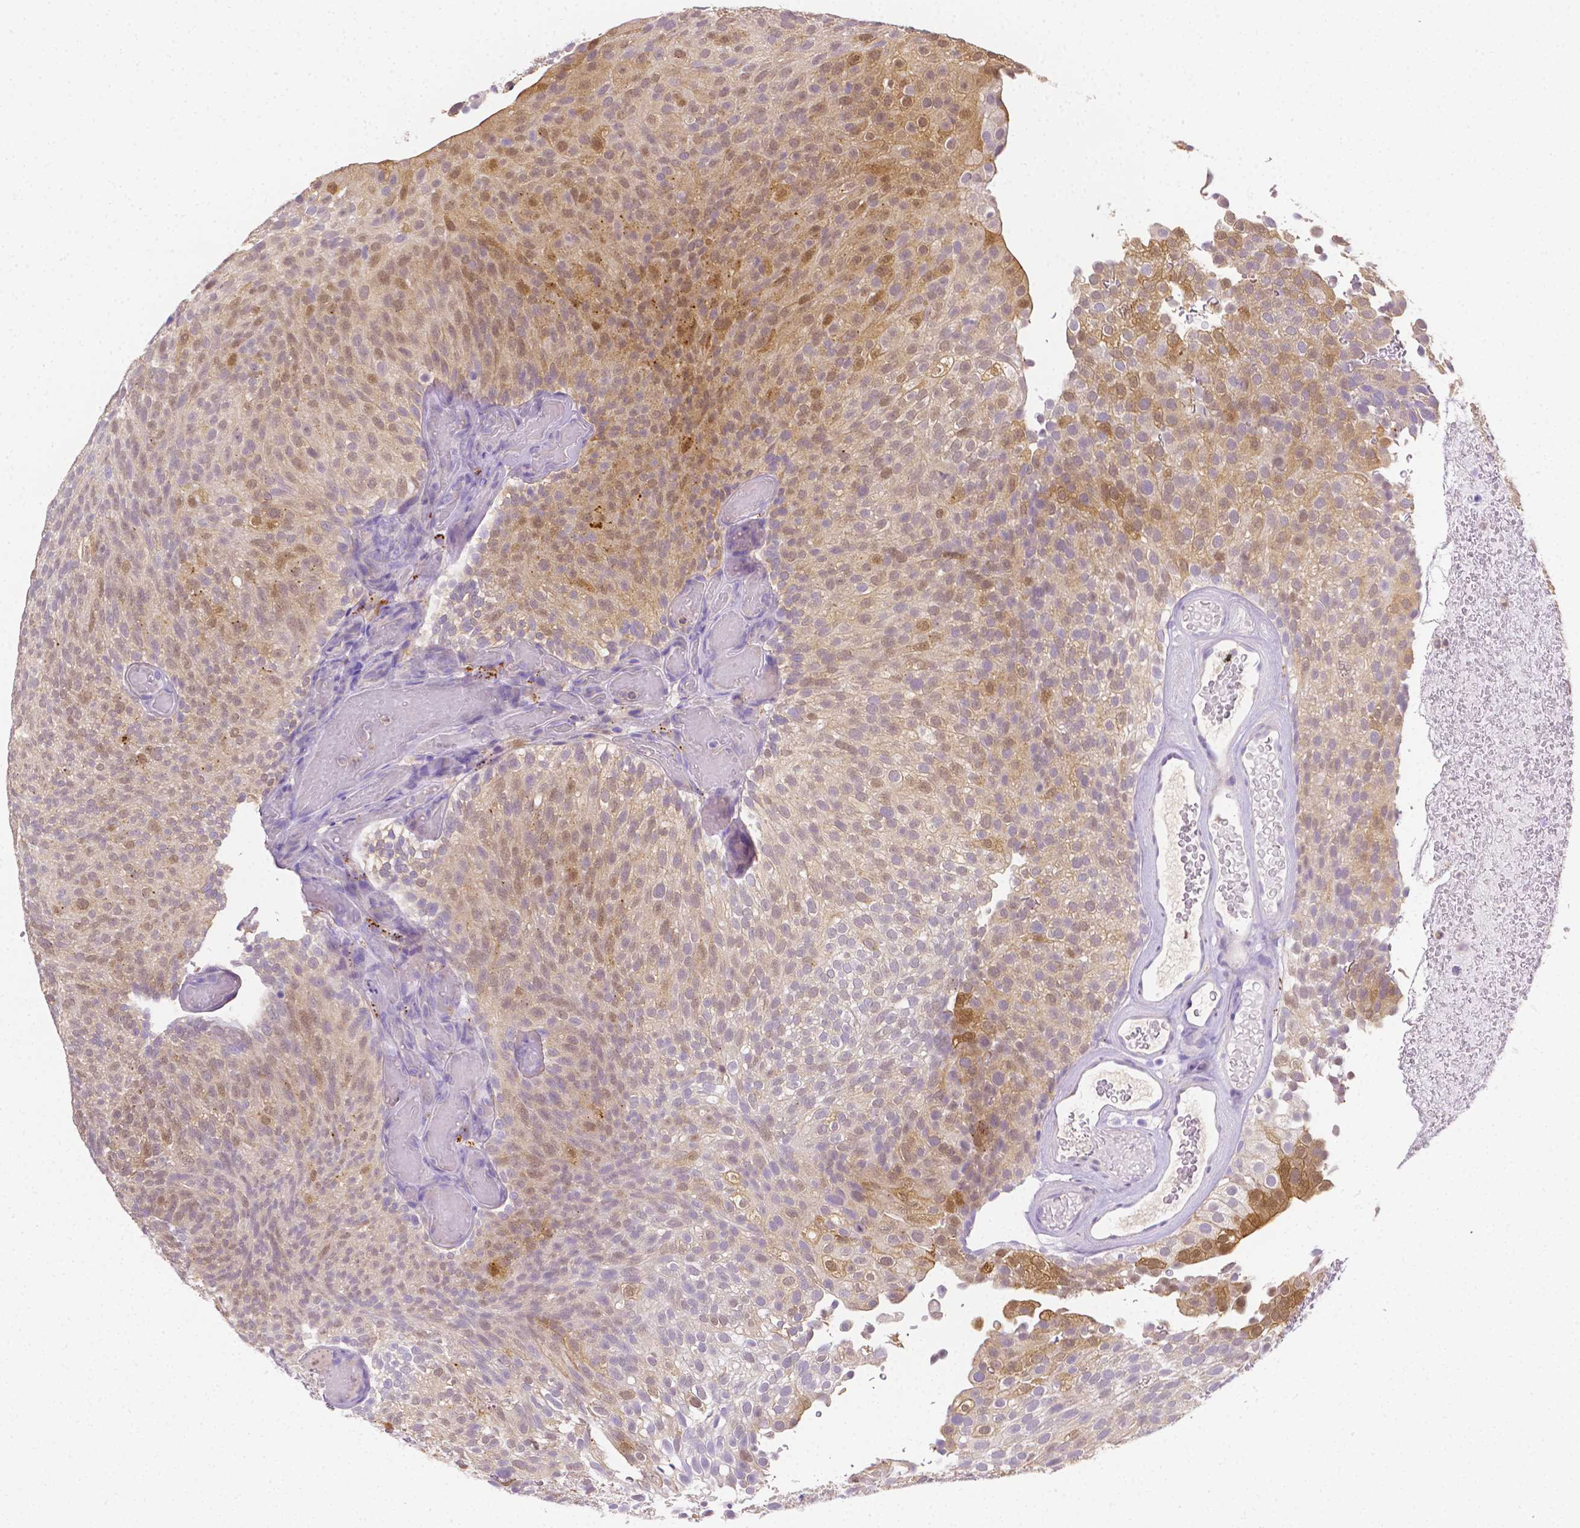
{"staining": {"intensity": "moderate", "quantity": "25%-75%", "location": "cytoplasmic/membranous,nuclear"}, "tissue": "urothelial cancer", "cell_type": "Tumor cells", "image_type": "cancer", "snomed": [{"axis": "morphology", "description": "Urothelial carcinoma, Low grade"}, {"axis": "topography", "description": "Urinary bladder"}], "caption": "Immunohistochemical staining of urothelial cancer reveals medium levels of moderate cytoplasmic/membranous and nuclear protein staining in about 25%-75% of tumor cells.", "gene": "NXPH2", "patient": {"sex": "male", "age": 78}}